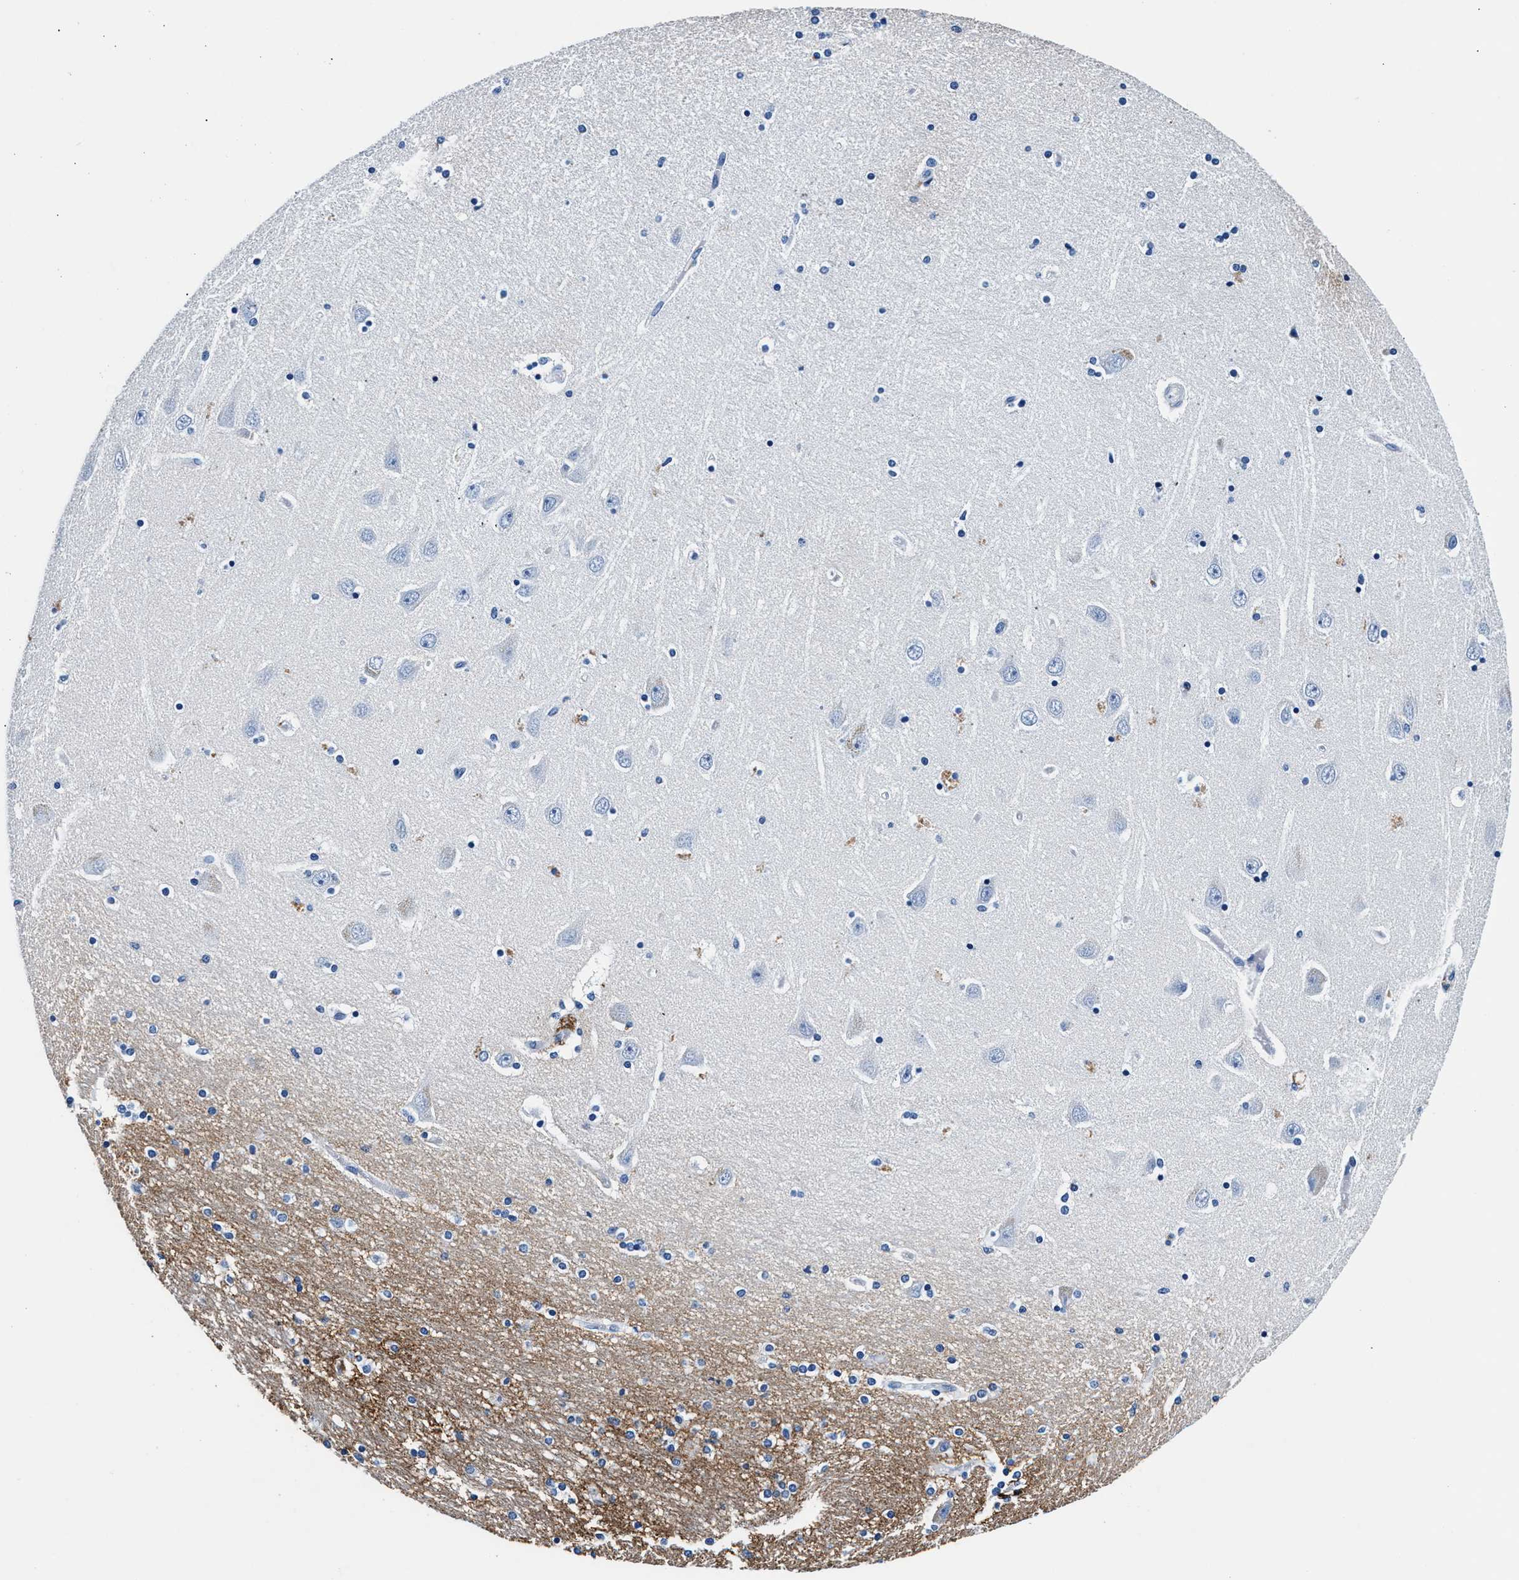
{"staining": {"intensity": "negative", "quantity": "none", "location": "none"}, "tissue": "hippocampus", "cell_type": "Glial cells", "image_type": "normal", "snomed": [{"axis": "morphology", "description": "Normal tissue, NOS"}, {"axis": "topography", "description": "Hippocampus"}], "caption": "IHC of unremarkable human hippocampus demonstrates no staining in glial cells.", "gene": "TNR", "patient": {"sex": "female", "age": 54}}